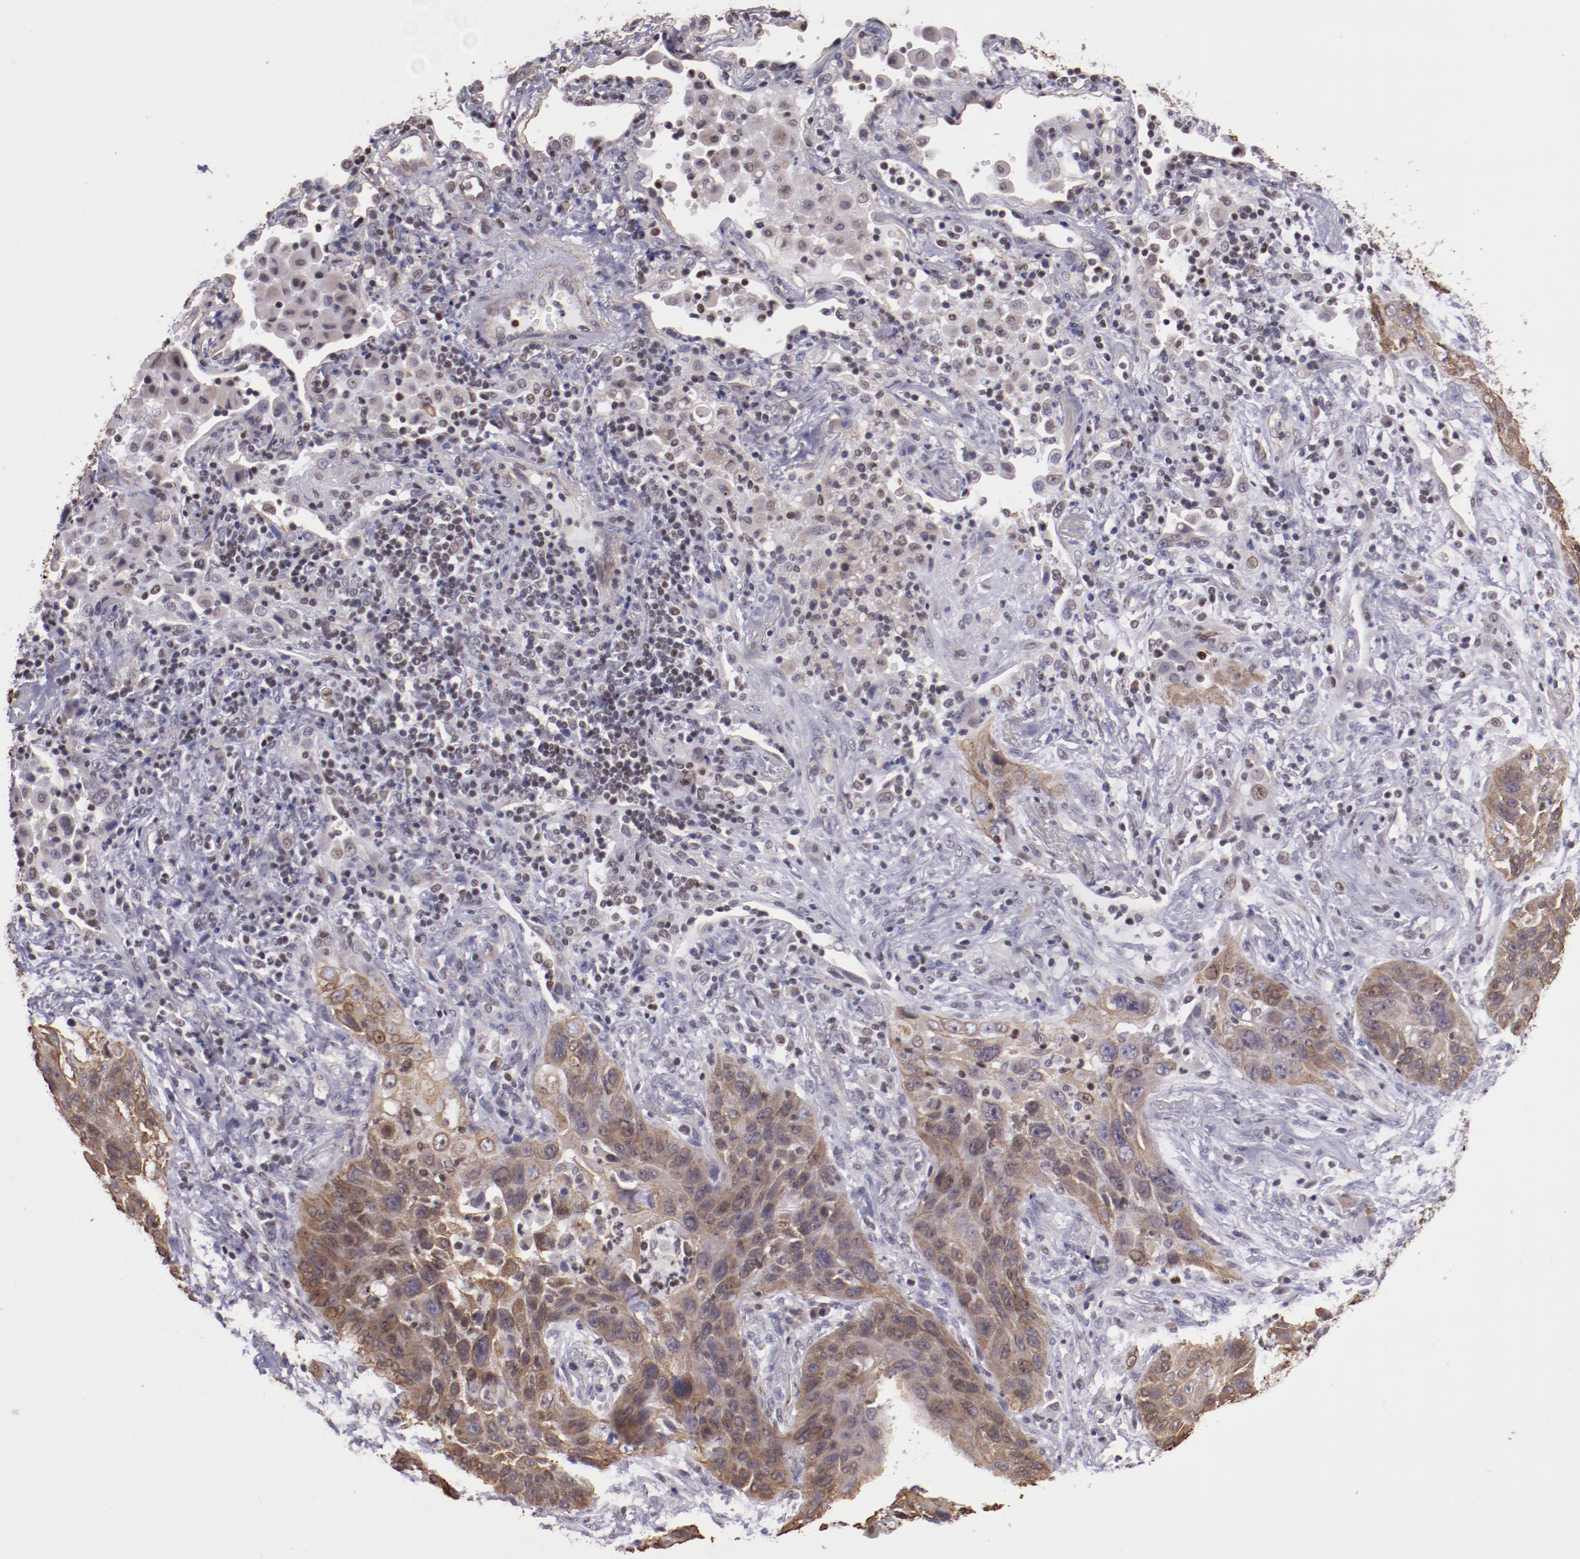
{"staining": {"intensity": "moderate", "quantity": ">75%", "location": "cytoplasmic/membranous"}, "tissue": "lung cancer", "cell_type": "Tumor cells", "image_type": "cancer", "snomed": [{"axis": "morphology", "description": "Squamous cell carcinoma, NOS"}, {"axis": "topography", "description": "Lung"}], "caption": "Lung cancer tissue exhibits moderate cytoplasmic/membranous positivity in approximately >75% of tumor cells", "gene": "ELF1", "patient": {"sex": "female", "age": 67}}